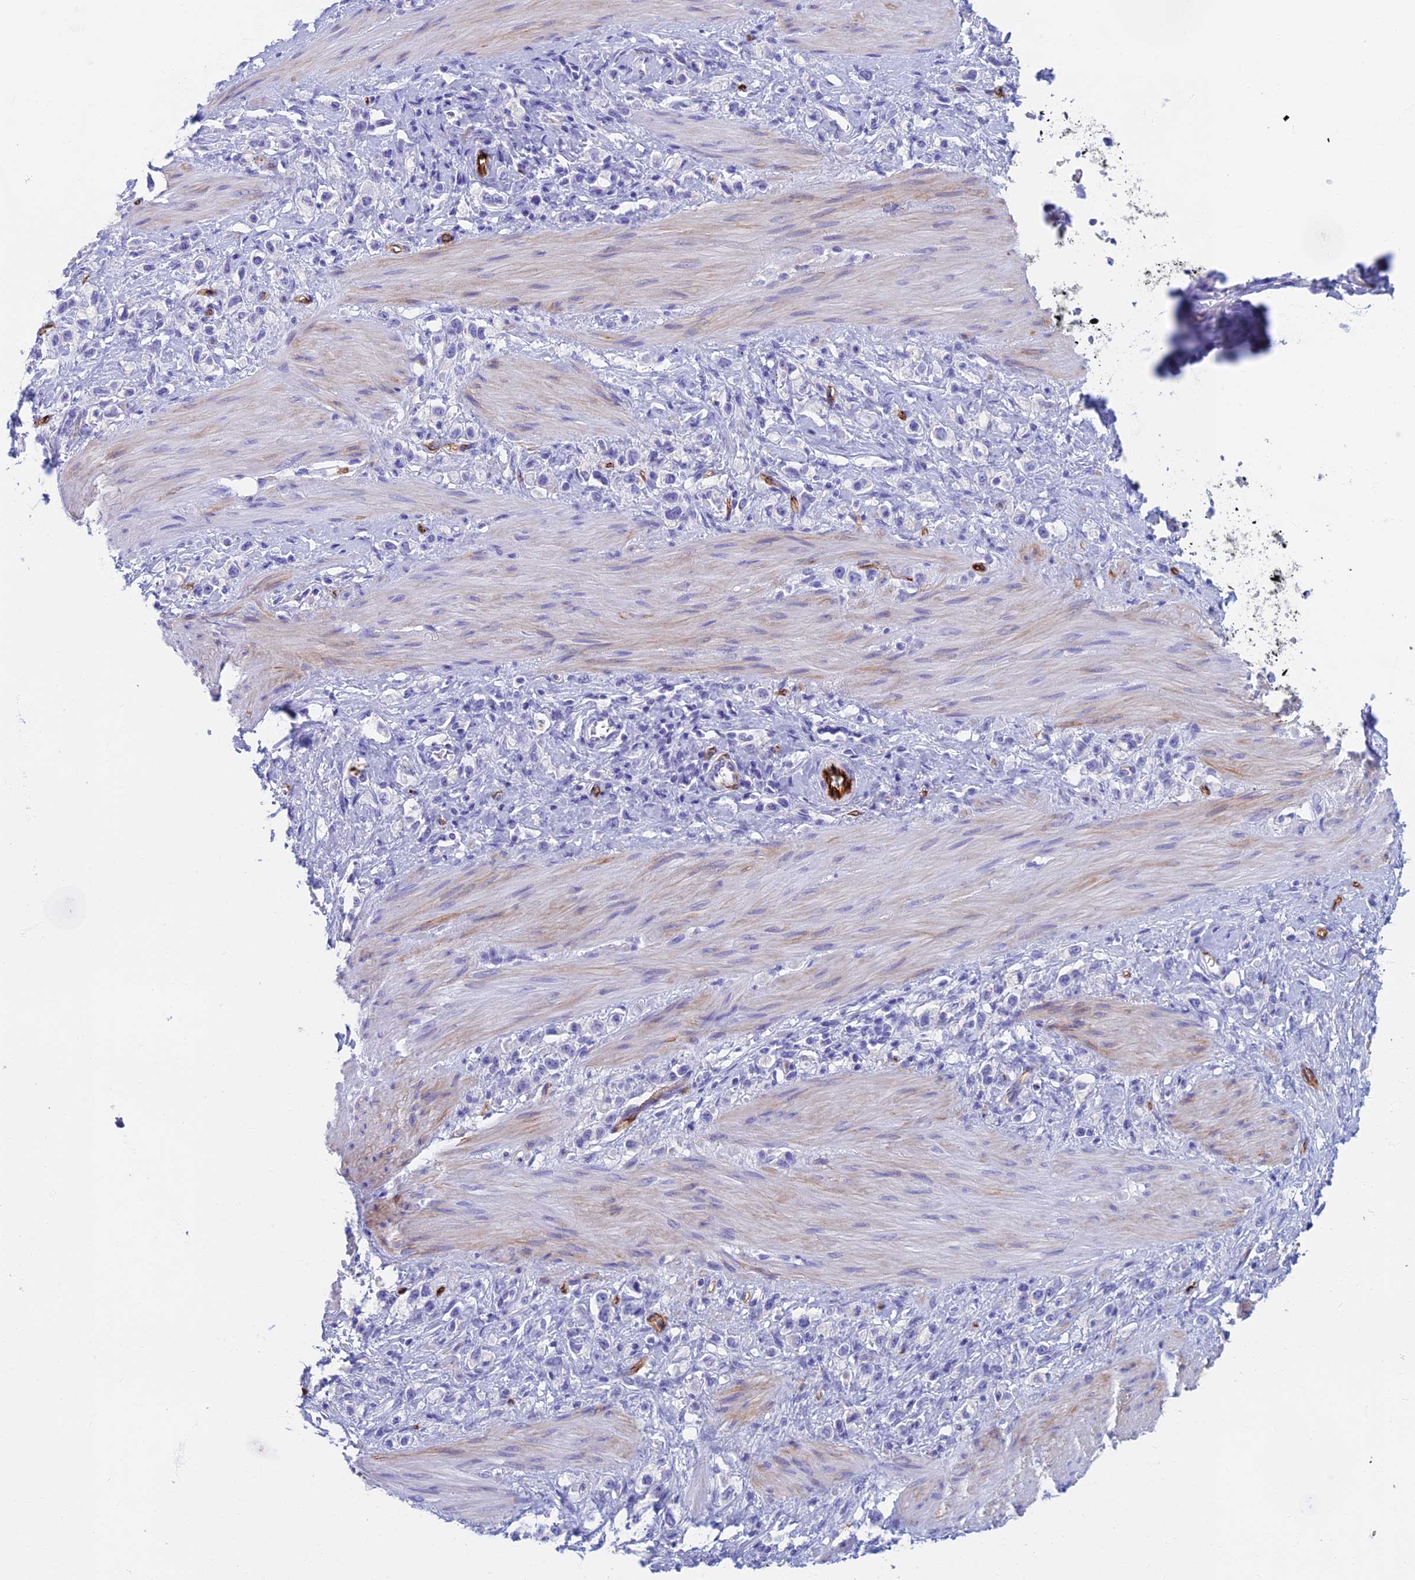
{"staining": {"intensity": "negative", "quantity": "none", "location": "none"}, "tissue": "stomach cancer", "cell_type": "Tumor cells", "image_type": "cancer", "snomed": [{"axis": "morphology", "description": "Adenocarcinoma, NOS"}, {"axis": "topography", "description": "Stomach"}], "caption": "This is an immunohistochemistry histopathology image of human stomach adenocarcinoma. There is no expression in tumor cells.", "gene": "ETFRF1", "patient": {"sex": "female", "age": 65}}